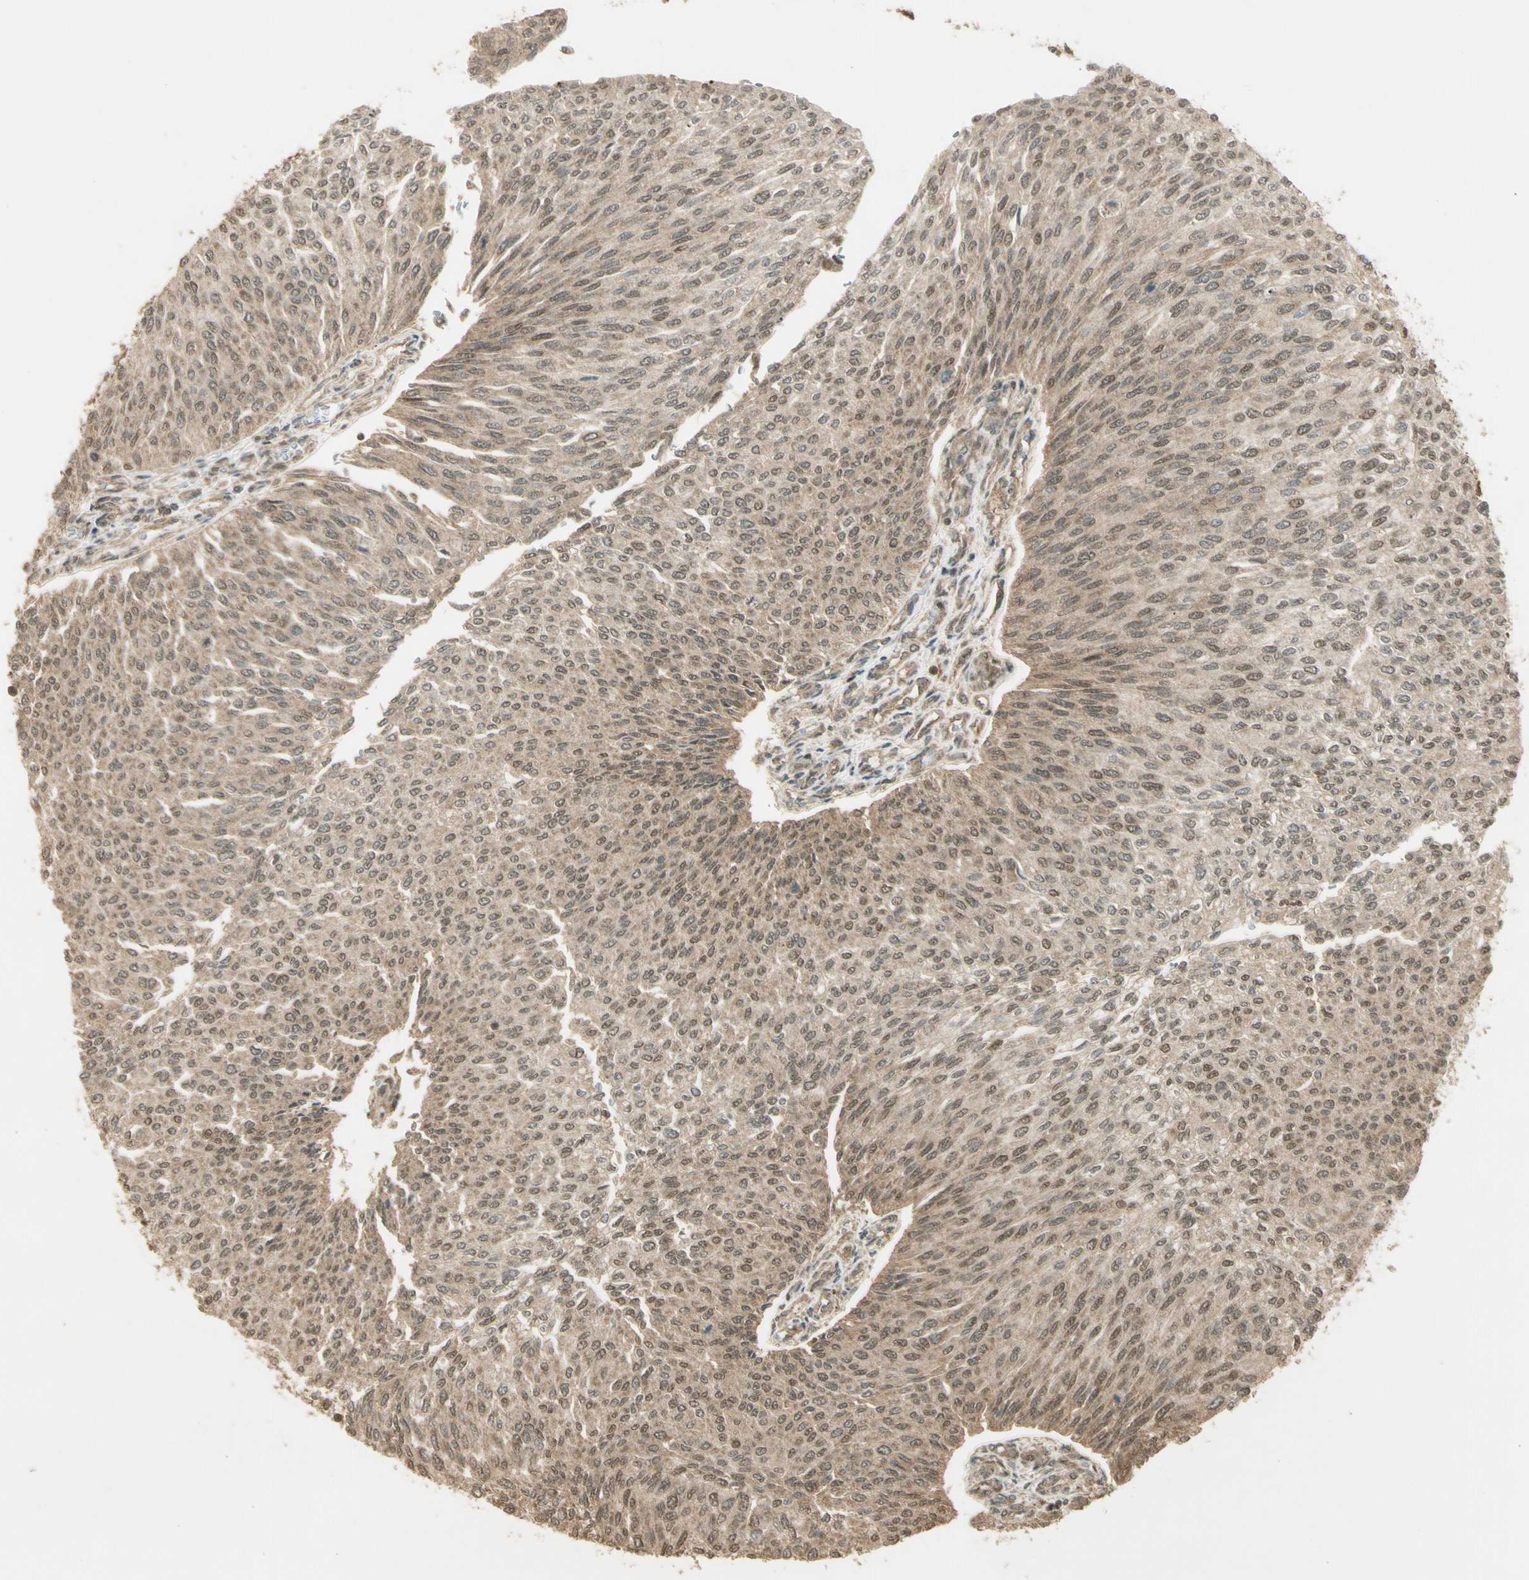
{"staining": {"intensity": "weak", "quantity": ">75%", "location": "cytoplasmic/membranous,nuclear"}, "tissue": "urothelial cancer", "cell_type": "Tumor cells", "image_type": "cancer", "snomed": [{"axis": "morphology", "description": "Urothelial carcinoma, Low grade"}, {"axis": "topography", "description": "Urinary bladder"}], "caption": "Protein staining shows weak cytoplasmic/membranous and nuclear staining in approximately >75% of tumor cells in low-grade urothelial carcinoma.", "gene": "GMEB2", "patient": {"sex": "female", "age": 79}}